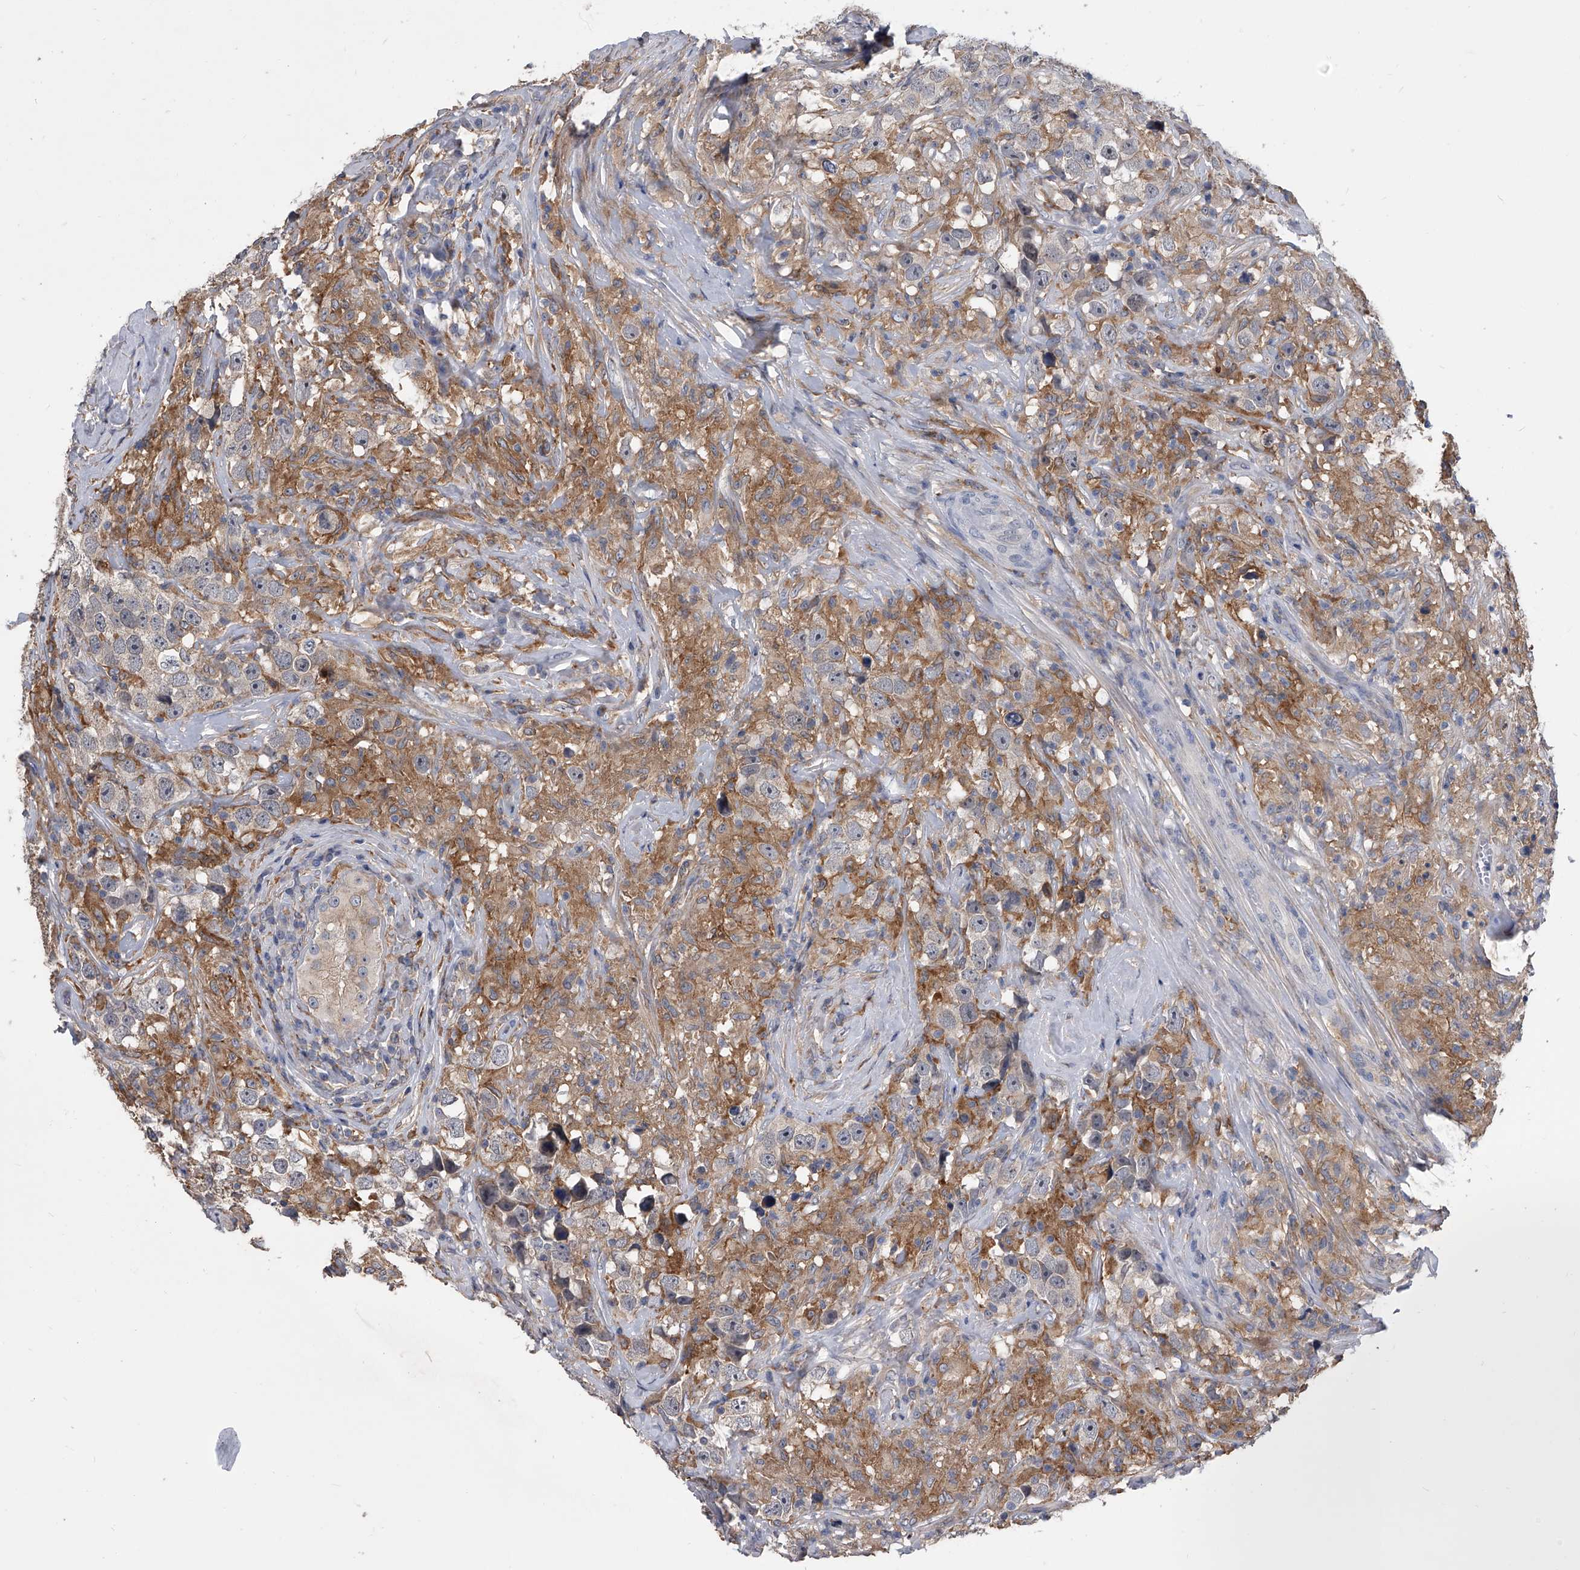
{"staining": {"intensity": "negative", "quantity": "none", "location": "none"}, "tissue": "testis cancer", "cell_type": "Tumor cells", "image_type": "cancer", "snomed": [{"axis": "morphology", "description": "Seminoma, NOS"}, {"axis": "topography", "description": "Testis"}], "caption": "Testis seminoma was stained to show a protein in brown. There is no significant positivity in tumor cells.", "gene": "MAP4K3", "patient": {"sex": "male", "age": 49}}